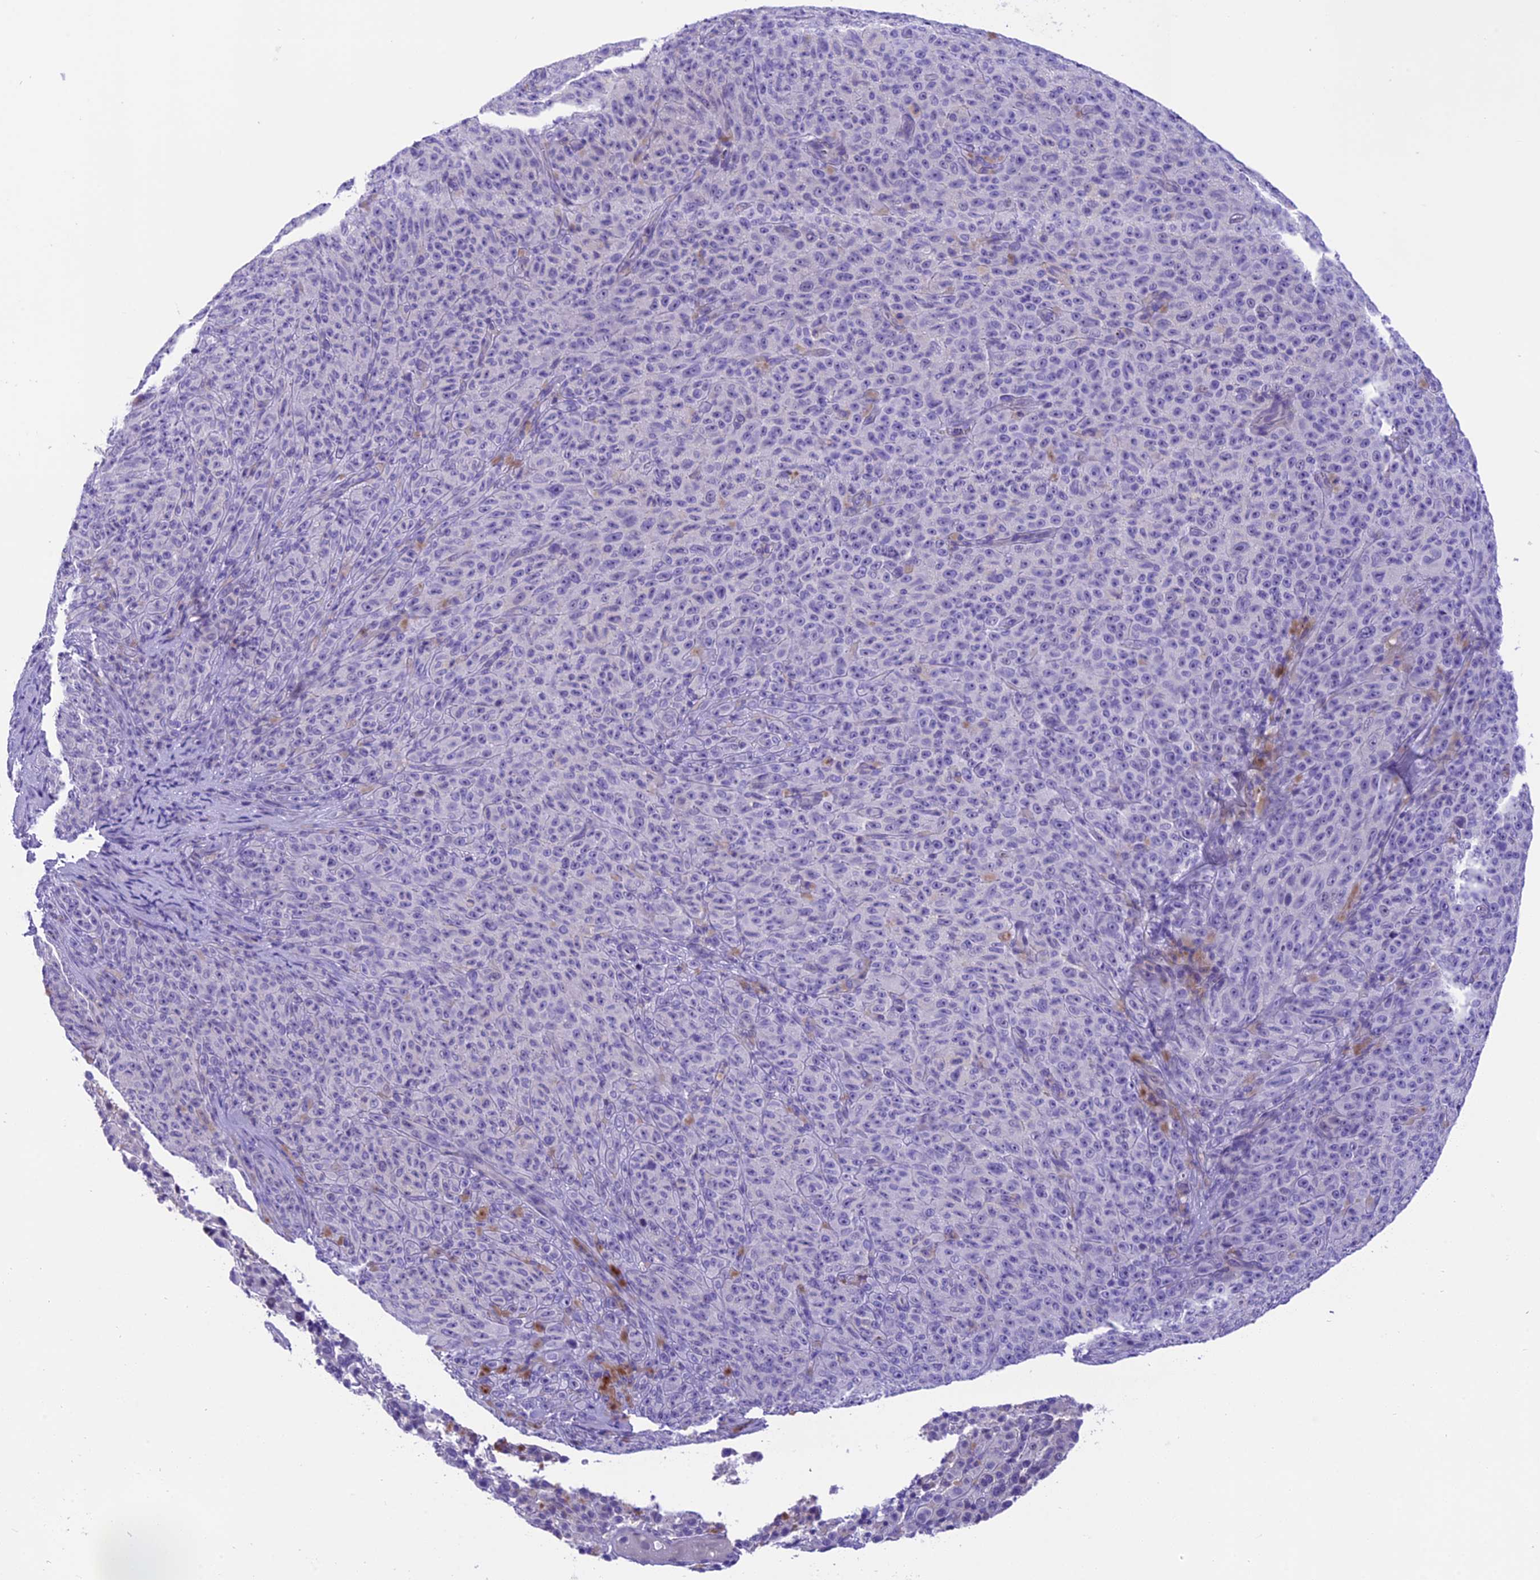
{"staining": {"intensity": "negative", "quantity": "none", "location": "none"}, "tissue": "melanoma", "cell_type": "Tumor cells", "image_type": "cancer", "snomed": [{"axis": "morphology", "description": "Malignant melanoma, NOS"}, {"axis": "topography", "description": "Skin"}], "caption": "Tumor cells show no significant protein staining in malignant melanoma.", "gene": "PRR15", "patient": {"sex": "female", "age": 82}}